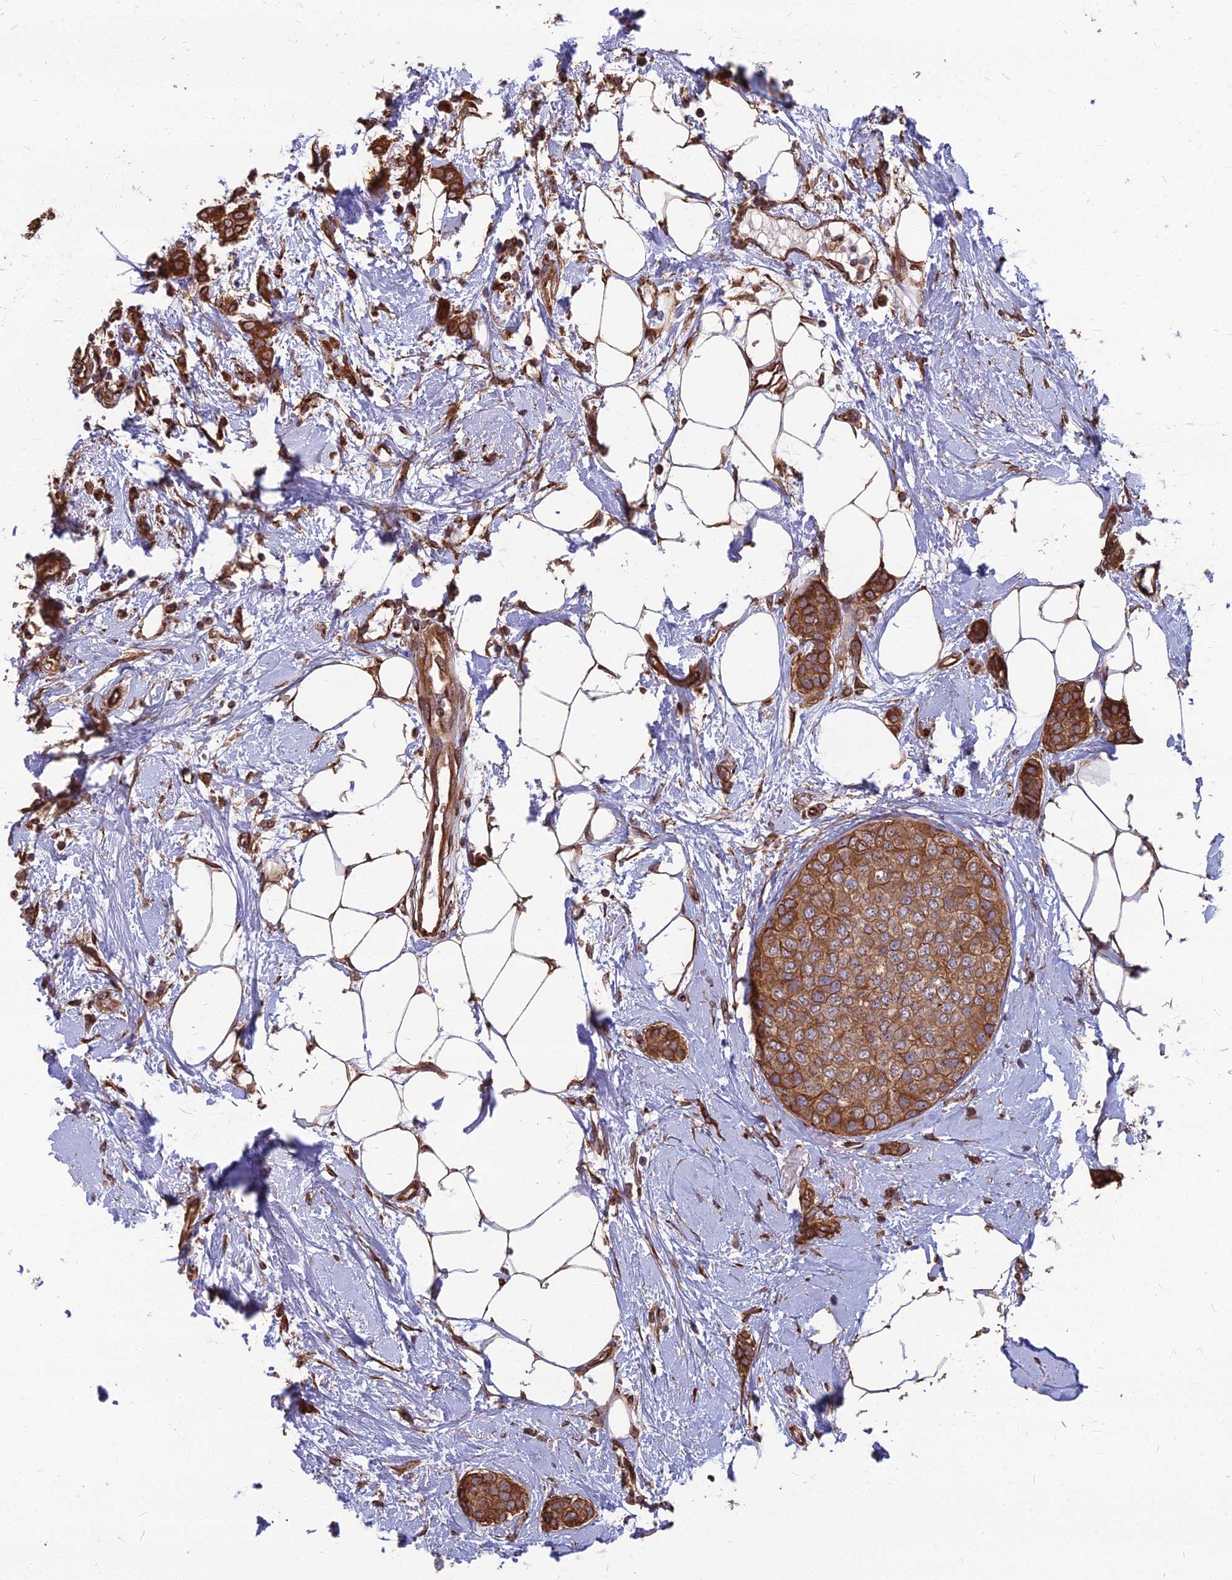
{"staining": {"intensity": "moderate", "quantity": ">75%", "location": "cytoplasmic/membranous"}, "tissue": "breast cancer", "cell_type": "Tumor cells", "image_type": "cancer", "snomed": [{"axis": "morphology", "description": "Duct carcinoma"}, {"axis": "topography", "description": "Breast"}], "caption": "Immunohistochemistry of breast cancer demonstrates medium levels of moderate cytoplasmic/membranous staining in approximately >75% of tumor cells. (DAB (3,3'-diaminobenzidine) IHC, brown staining for protein, blue staining for nuclei).", "gene": "LSM6", "patient": {"sex": "female", "age": 72}}